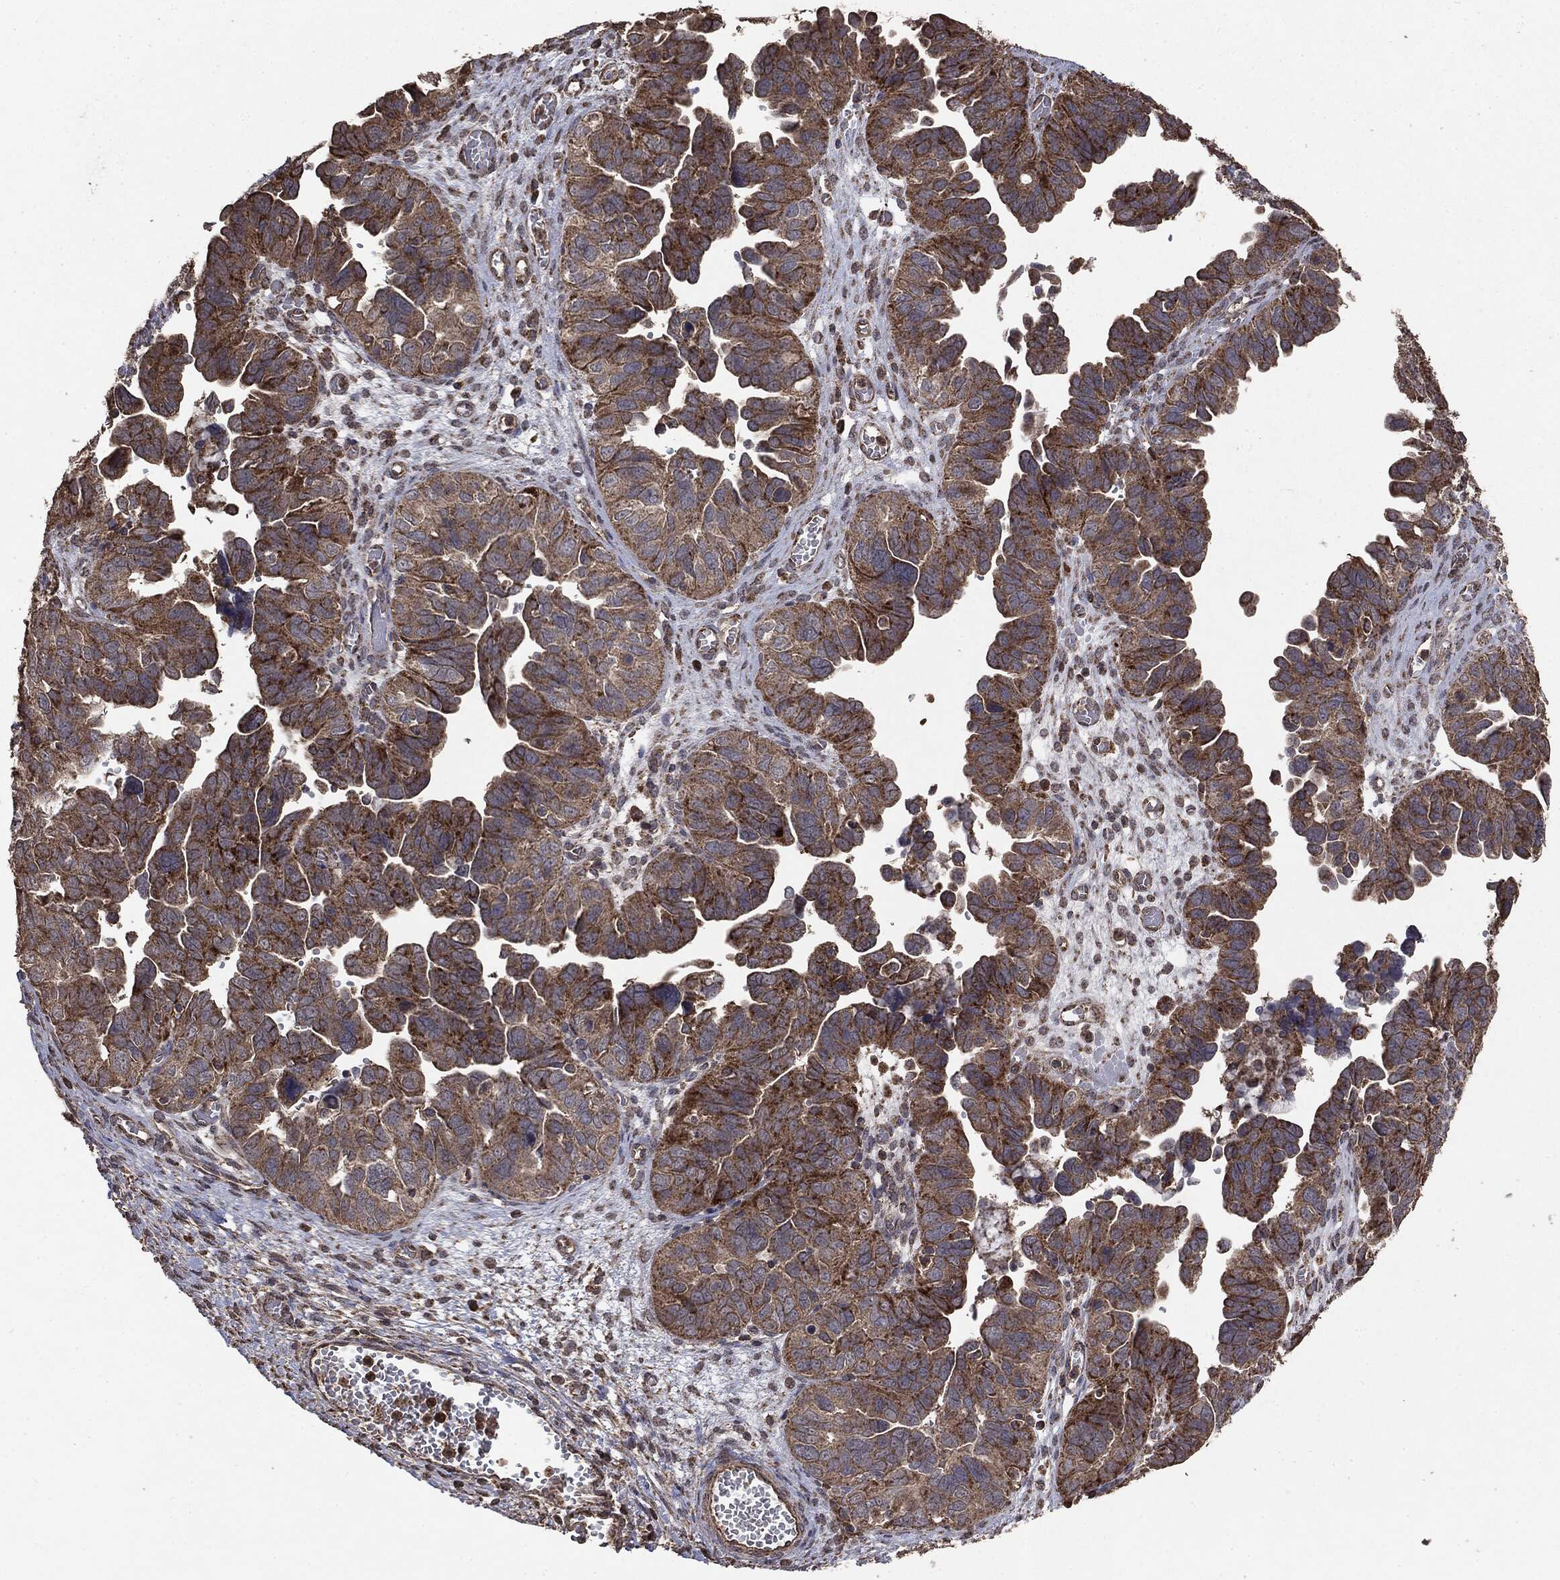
{"staining": {"intensity": "moderate", "quantity": ">75%", "location": "cytoplasmic/membranous"}, "tissue": "ovarian cancer", "cell_type": "Tumor cells", "image_type": "cancer", "snomed": [{"axis": "morphology", "description": "Cystadenocarcinoma, serous, NOS"}, {"axis": "topography", "description": "Ovary"}], "caption": "Tumor cells show moderate cytoplasmic/membranous staining in about >75% of cells in ovarian serous cystadenocarcinoma. The protein of interest is shown in brown color, while the nuclei are stained blue.", "gene": "MTOR", "patient": {"sex": "female", "age": 64}}